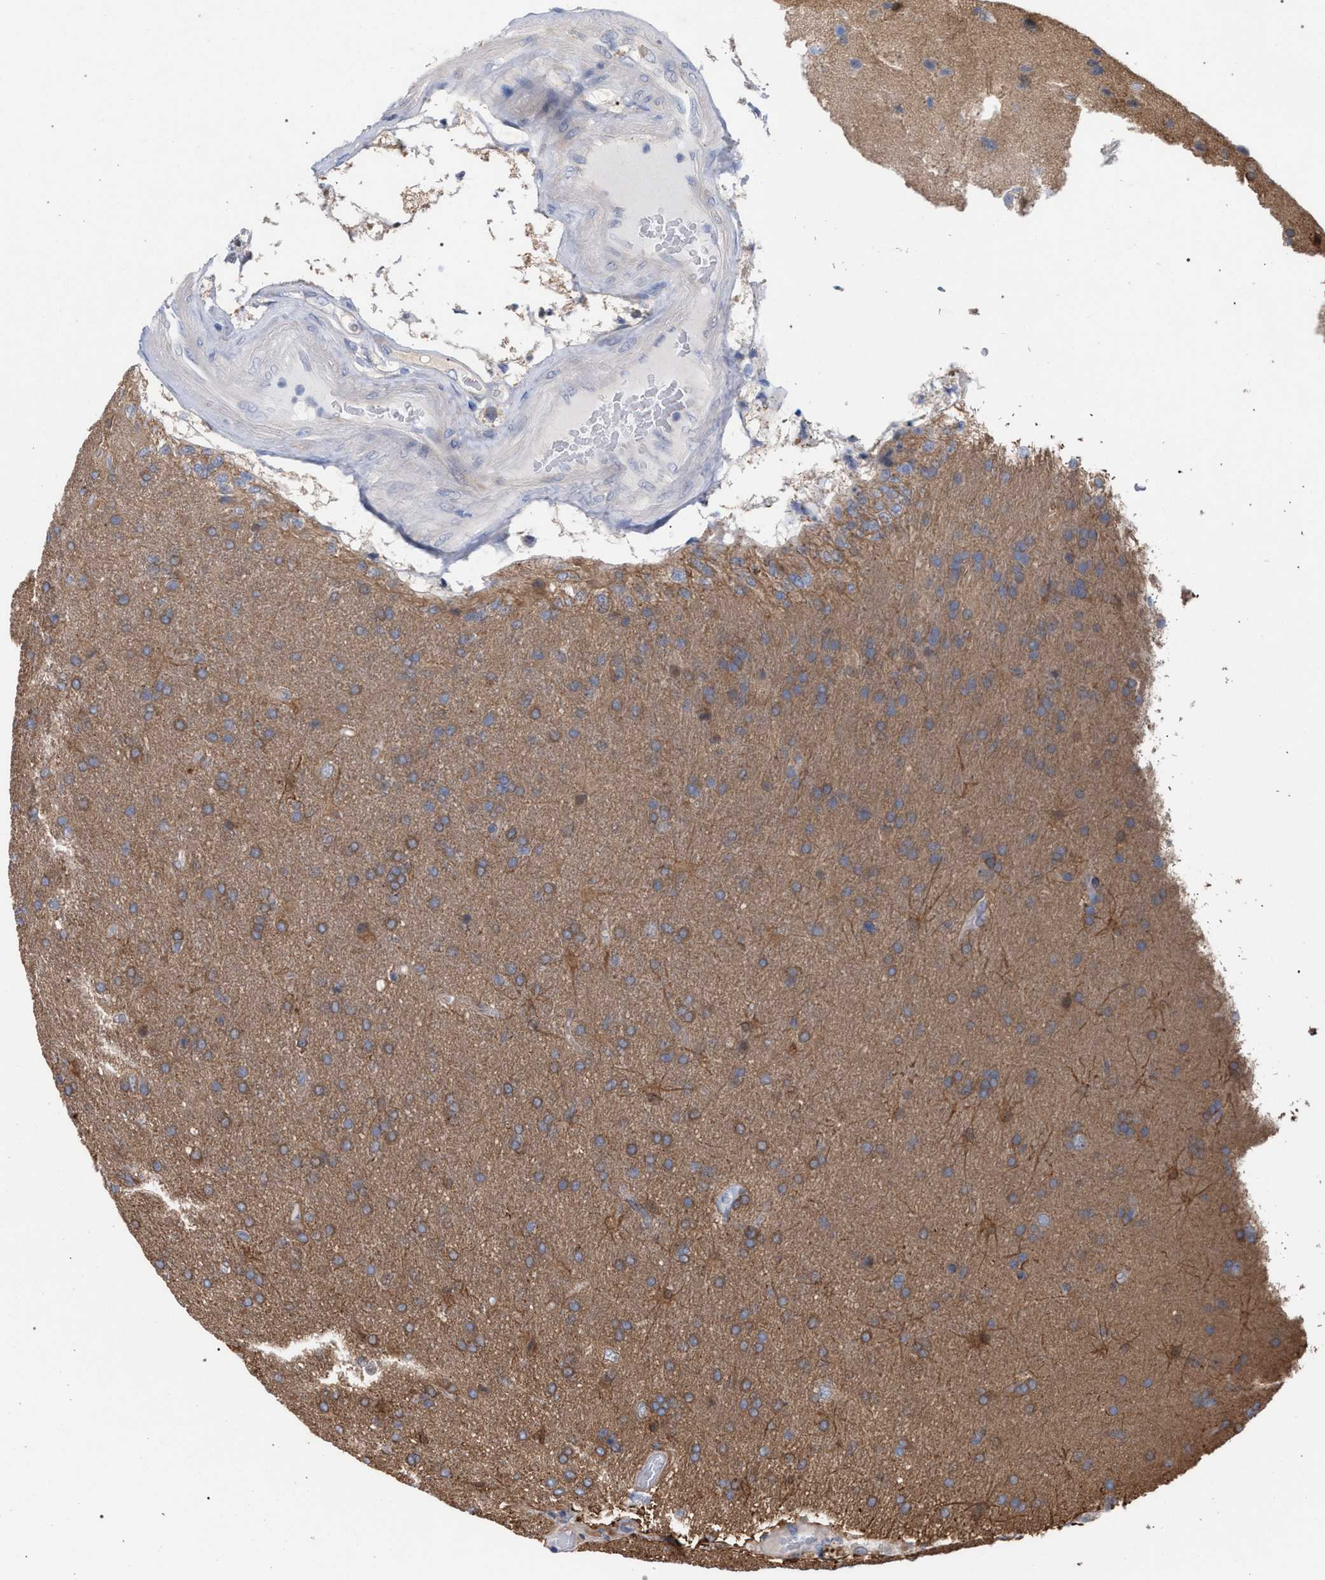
{"staining": {"intensity": "moderate", "quantity": ">75%", "location": "cytoplasmic/membranous"}, "tissue": "glioma", "cell_type": "Tumor cells", "image_type": "cancer", "snomed": [{"axis": "morphology", "description": "Glioma, malignant, High grade"}, {"axis": "topography", "description": "Brain"}], "caption": "High-power microscopy captured an IHC photomicrograph of glioma, revealing moderate cytoplasmic/membranous positivity in approximately >75% of tumor cells. (IHC, brightfield microscopy, high magnification).", "gene": "FHOD3", "patient": {"sex": "male", "age": 72}}